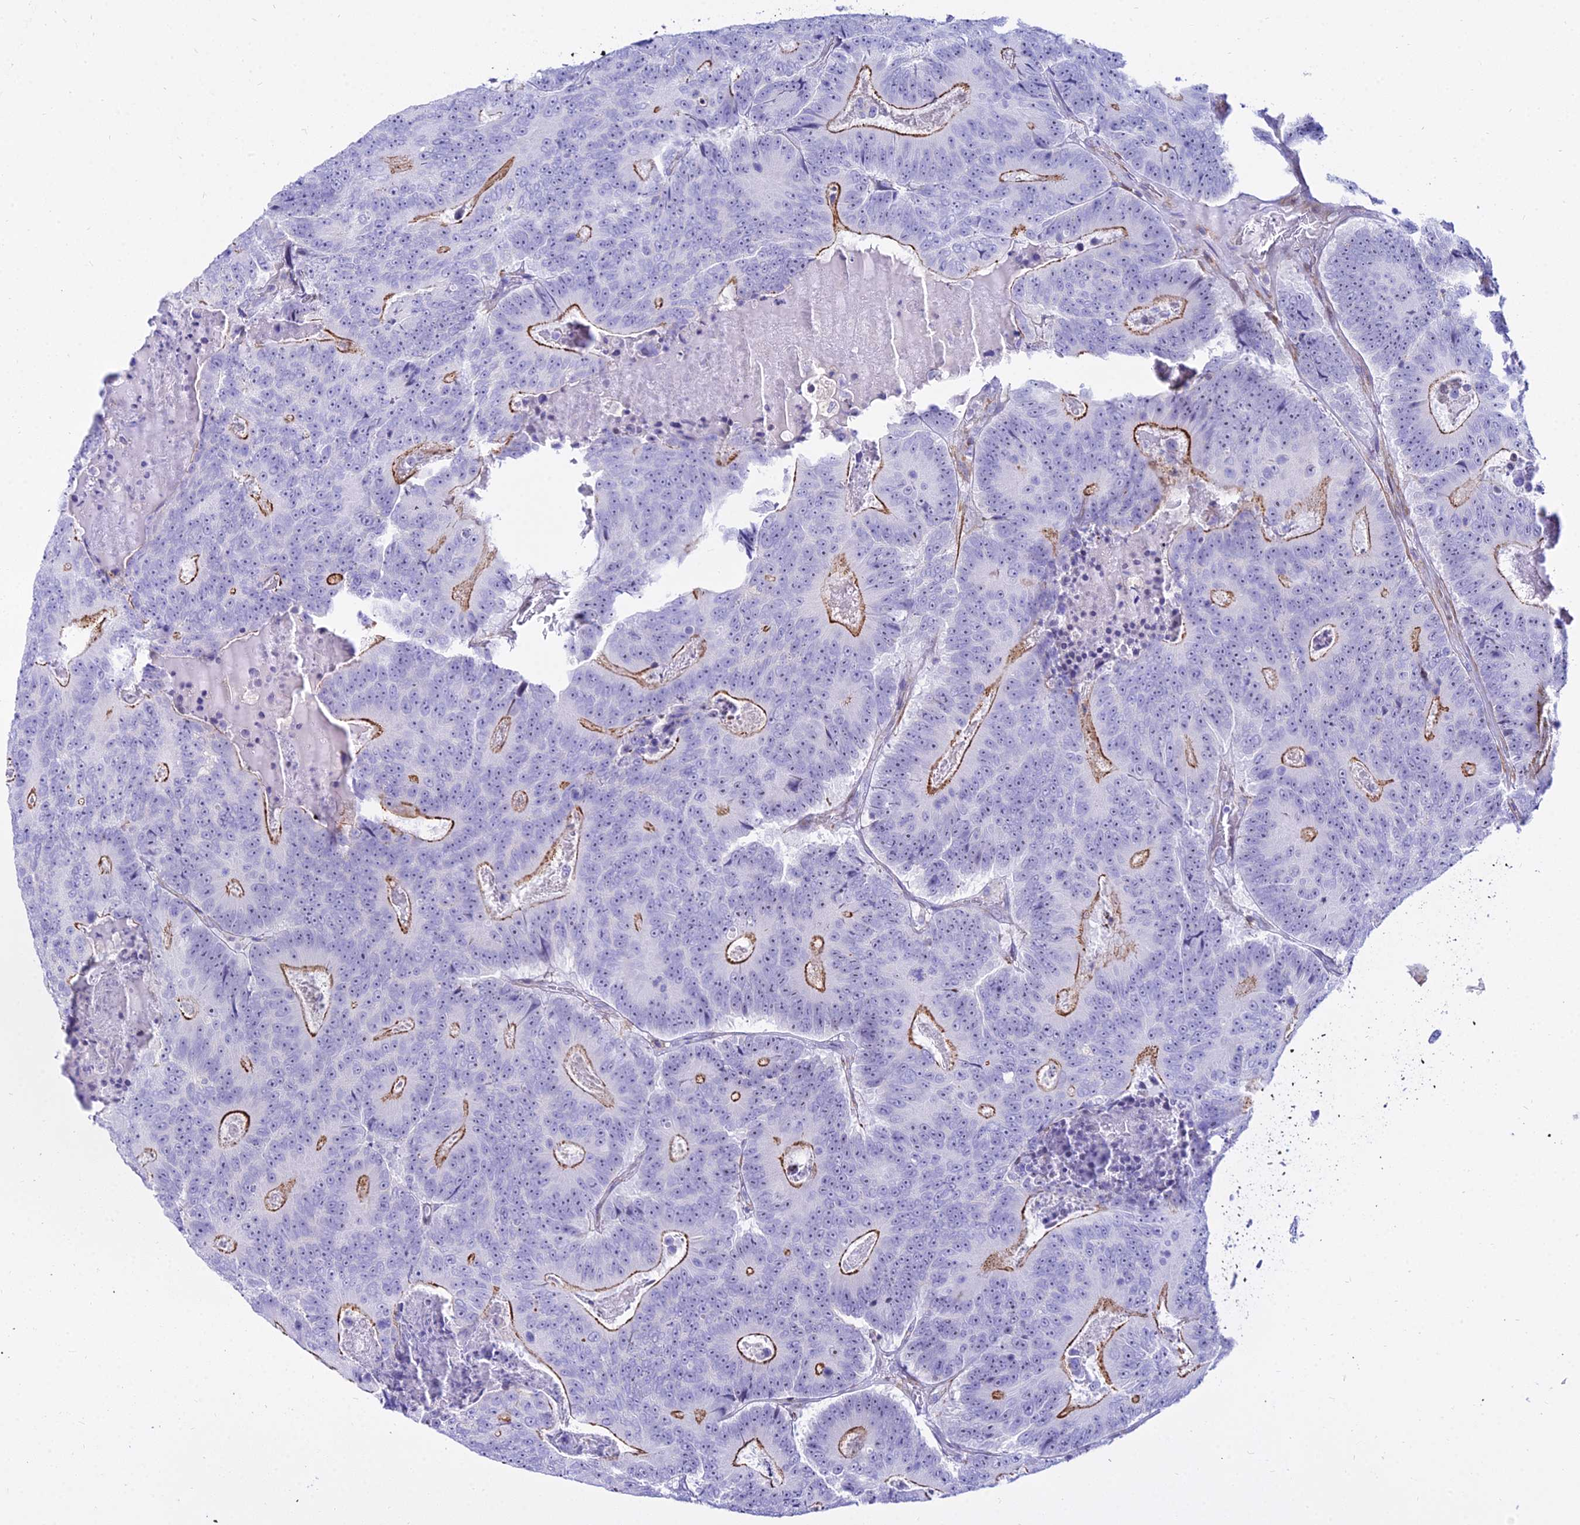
{"staining": {"intensity": "moderate", "quantity": "<25%", "location": "cytoplasmic/membranous"}, "tissue": "colorectal cancer", "cell_type": "Tumor cells", "image_type": "cancer", "snomed": [{"axis": "morphology", "description": "Adenocarcinoma, NOS"}, {"axis": "topography", "description": "Colon"}], "caption": "DAB immunohistochemical staining of human colorectal cancer (adenocarcinoma) demonstrates moderate cytoplasmic/membranous protein positivity in about <25% of tumor cells.", "gene": "DLX1", "patient": {"sex": "male", "age": 83}}